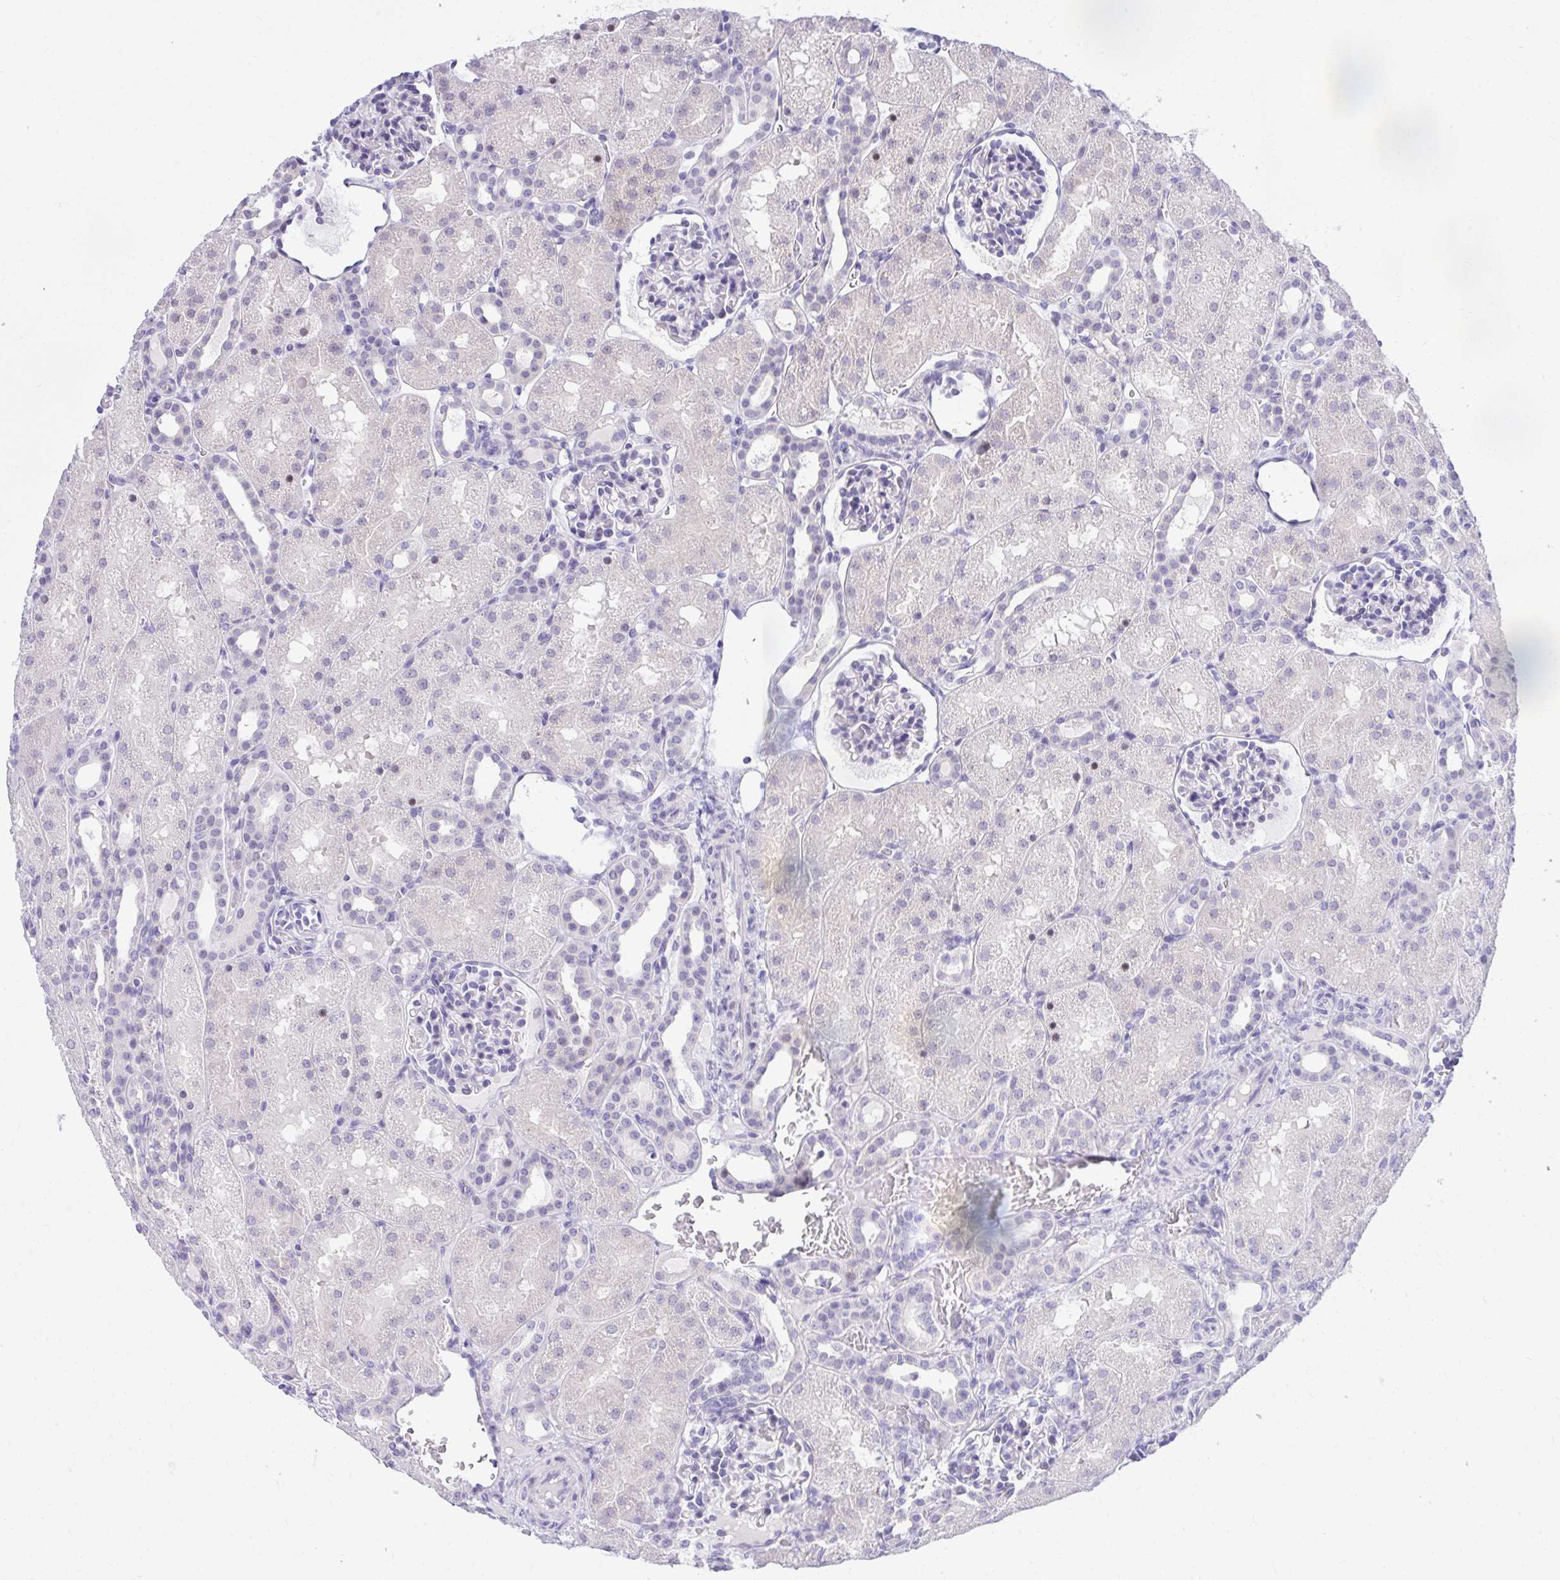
{"staining": {"intensity": "negative", "quantity": "none", "location": "none"}, "tissue": "kidney", "cell_type": "Cells in glomeruli", "image_type": "normal", "snomed": [{"axis": "morphology", "description": "Normal tissue, NOS"}, {"axis": "topography", "description": "Kidney"}], "caption": "Immunohistochemistry image of normal kidney: human kidney stained with DAB (3,3'-diaminobenzidine) shows no significant protein positivity in cells in glomeruli. (DAB immunohistochemistry (IHC), high magnification).", "gene": "EID3", "patient": {"sex": "male", "age": 2}}